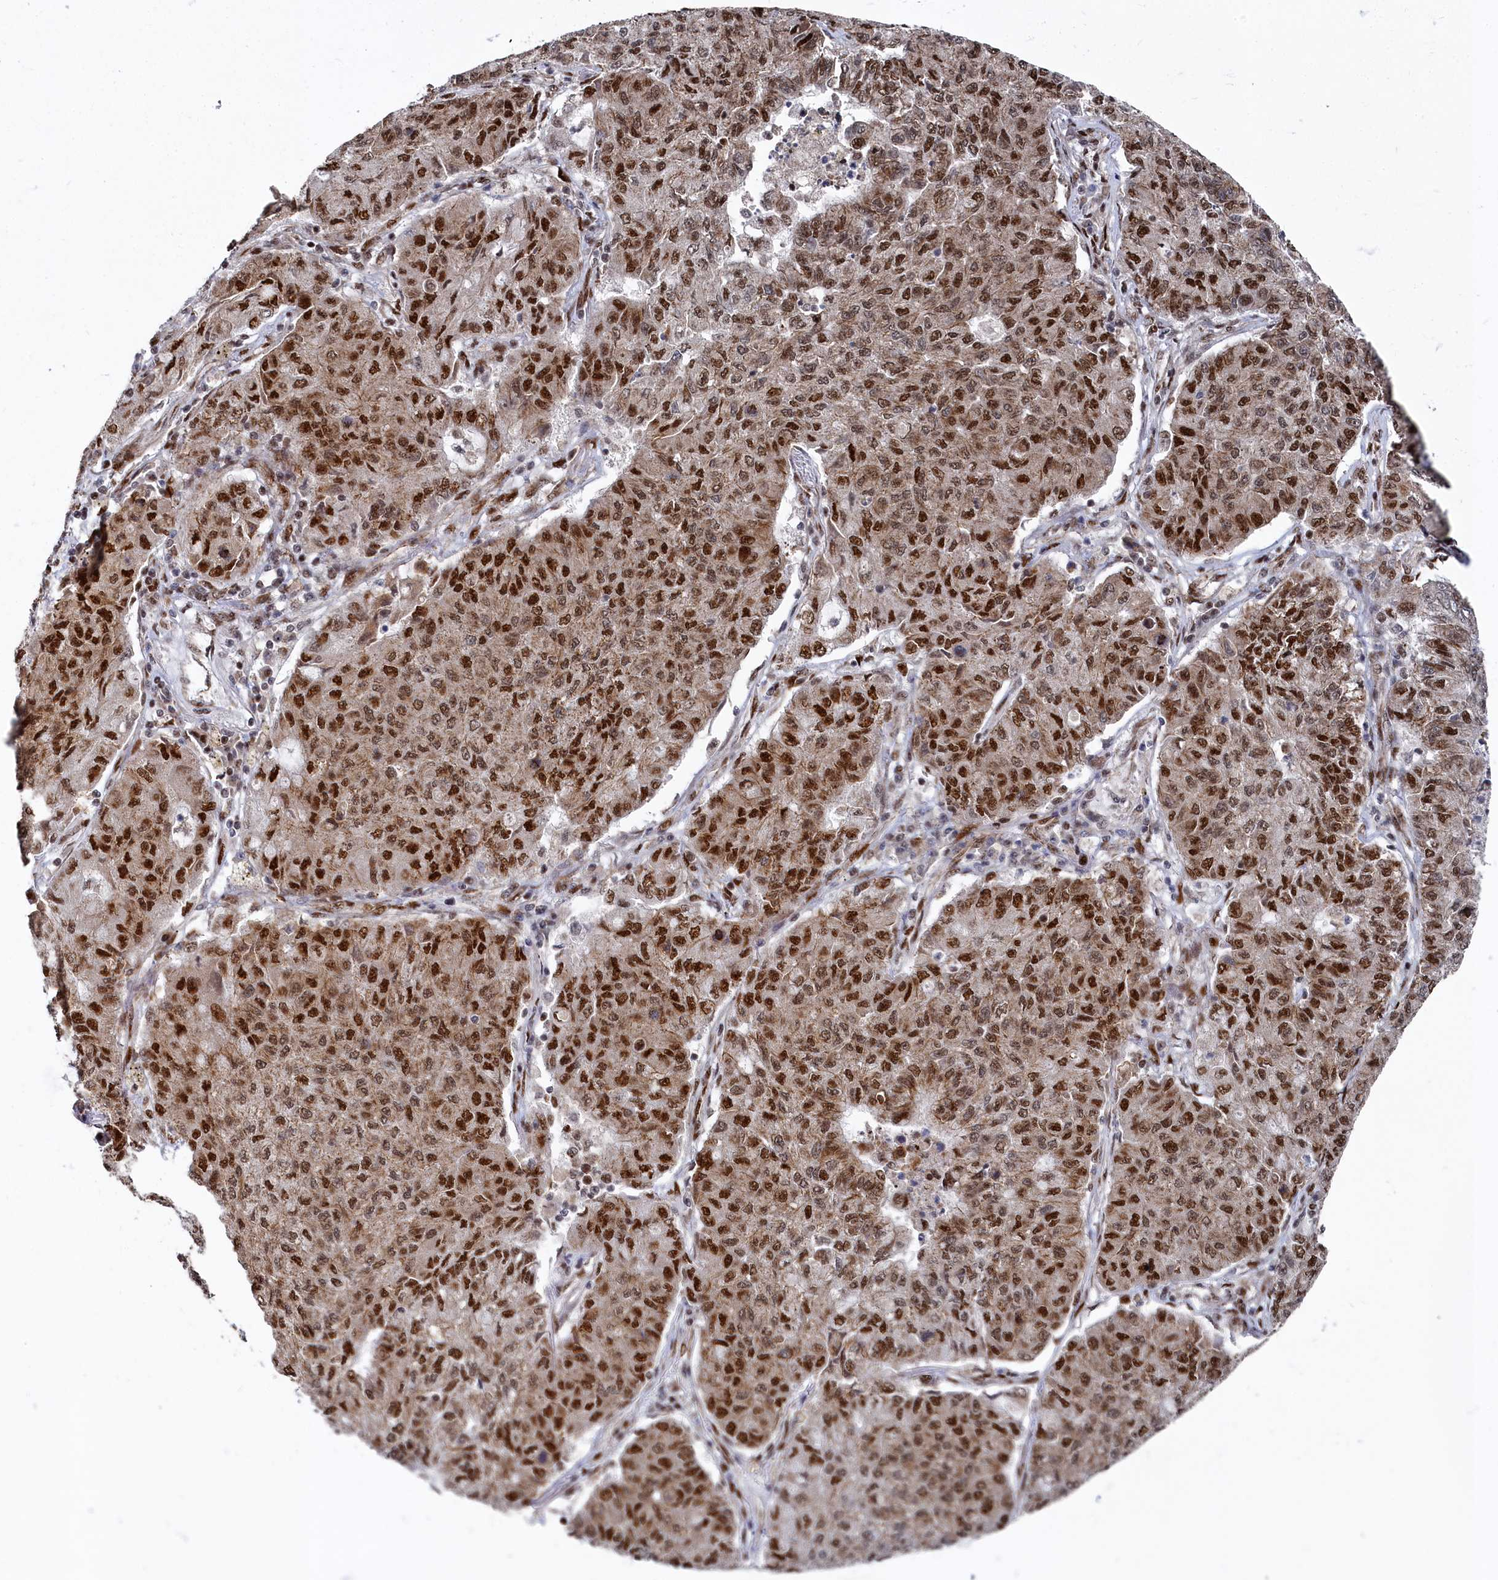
{"staining": {"intensity": "strong", "quantity": ">75%", "location": "cytoplasmic/membranous,nuclear"}, "tissue": "lung cancer", "cell_type": "Tumor cells", "image_type": "cancer", "snomed": [{"axis": "morphology", "description": "Squamous cell carcinoma, NOS"}, {"axis": "topography", "description": "Lung"}], "caption": "This photomicrograph reveals squamous cell carcinoma (lung) stained with immunohistochemistry (IHC) to label a protein in brown. The cytoplasmic/membranous and nuclear of tumor cells show strong positivity for the protein. Nuclei are counter-stained blue.", "gene": "BUB3", "patient": {"sex": "male", "age": 74}}